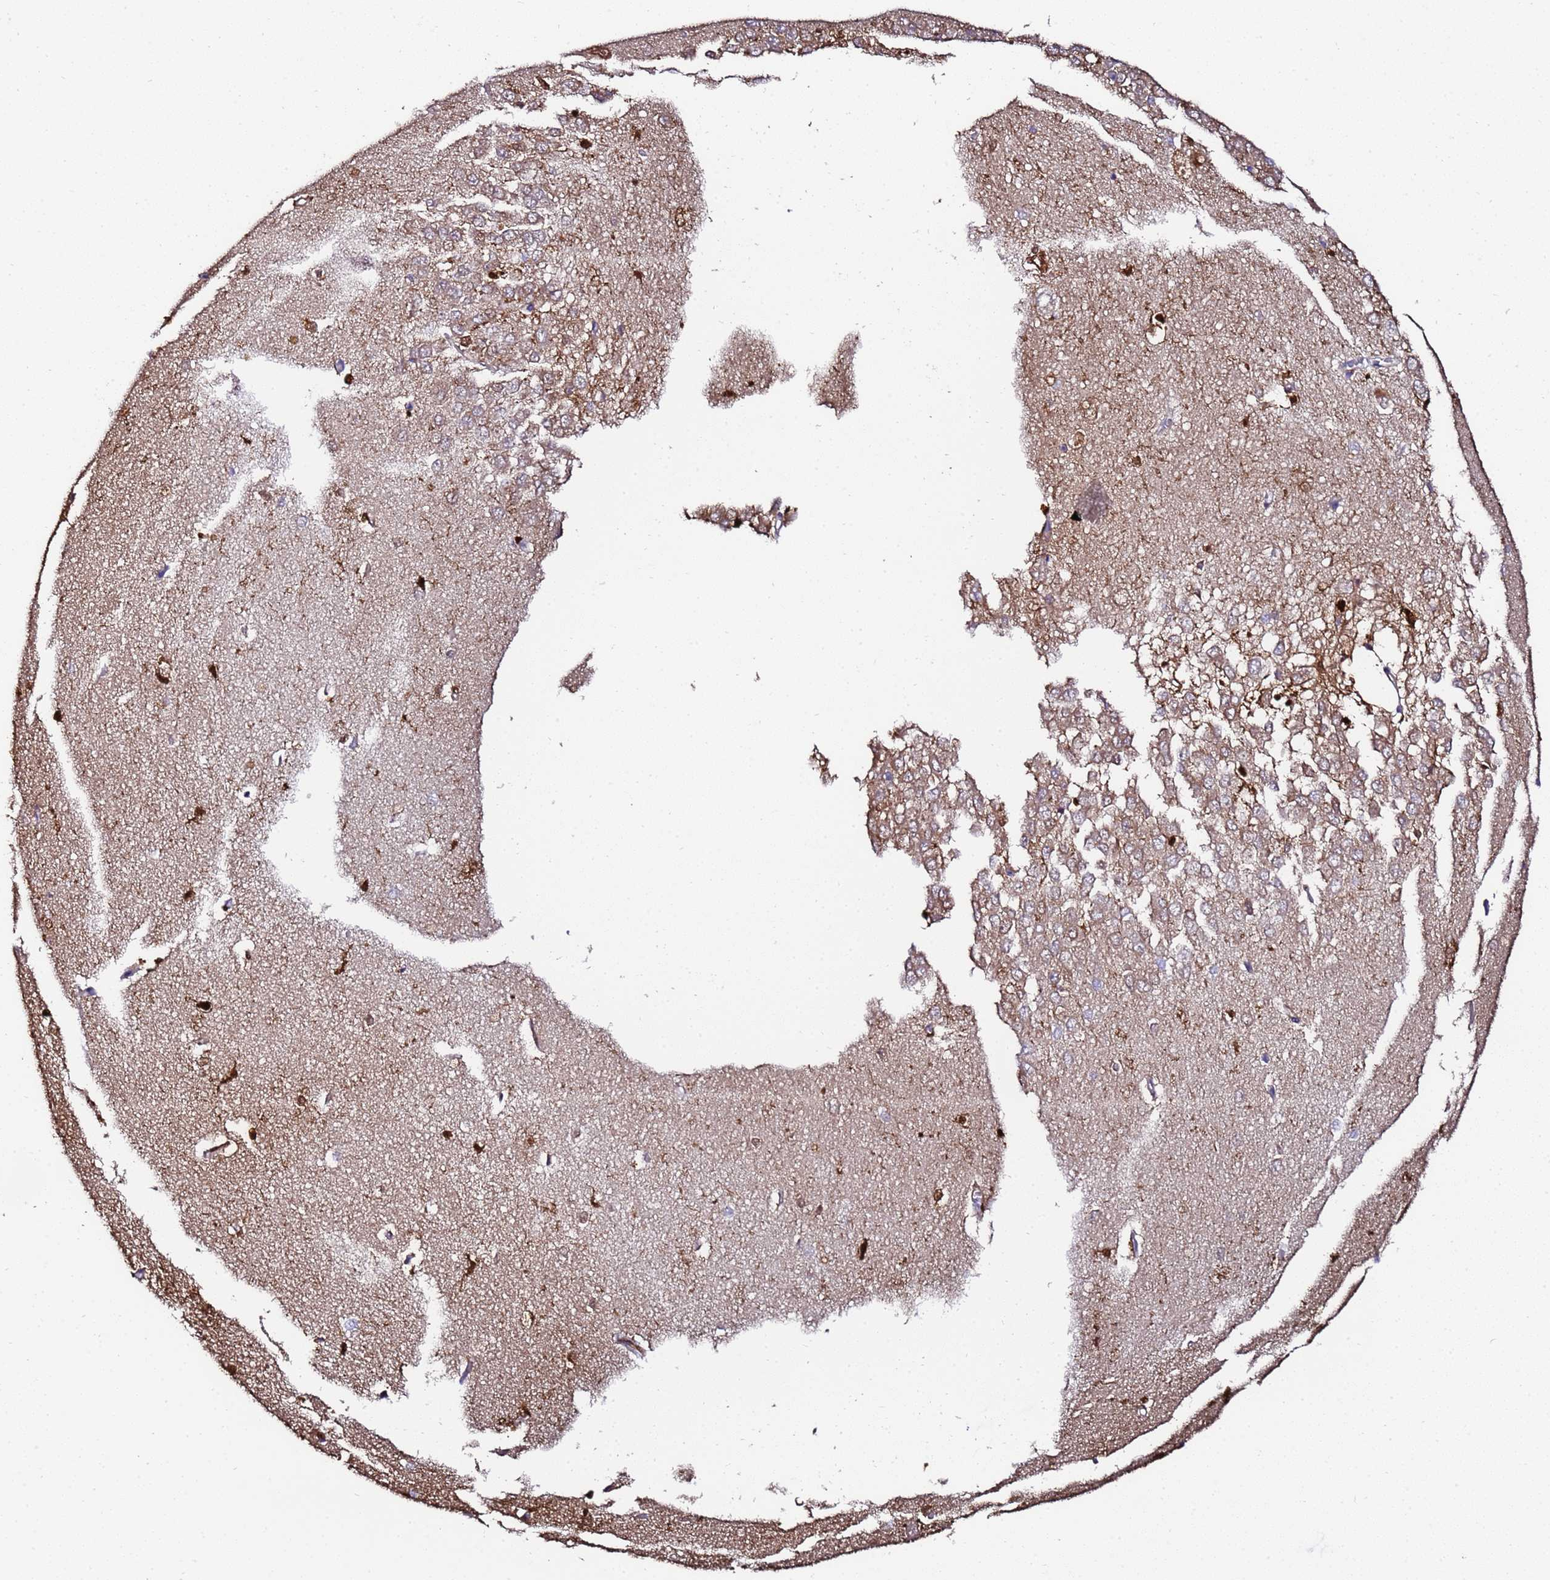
{"staining": {"intensity": "strong", "quantity": "<25%", "location": "cytoplasmic/membranous"}, "tissue": "hippocampus", "cell_type": "Glial cells", "image_type": "normal", "snomed": [{"axis": "morphology", "description": "Normal tissue, NOS"}, {"axis": "topography", "description": "Hippocampus"}], "caption": "Protein expression analysis of normal human hippocampus reveals strong cytoplasmic/membranous positivity in approximately <25% of glial cells. (Stains: DAB (3,3'-diaminobenzidine) in brown, nuclei in blue, Microscopy: brightfield microscopy at high magnification).", "gene": "FTL", "patient": {"sex": "female", "age": 64}}